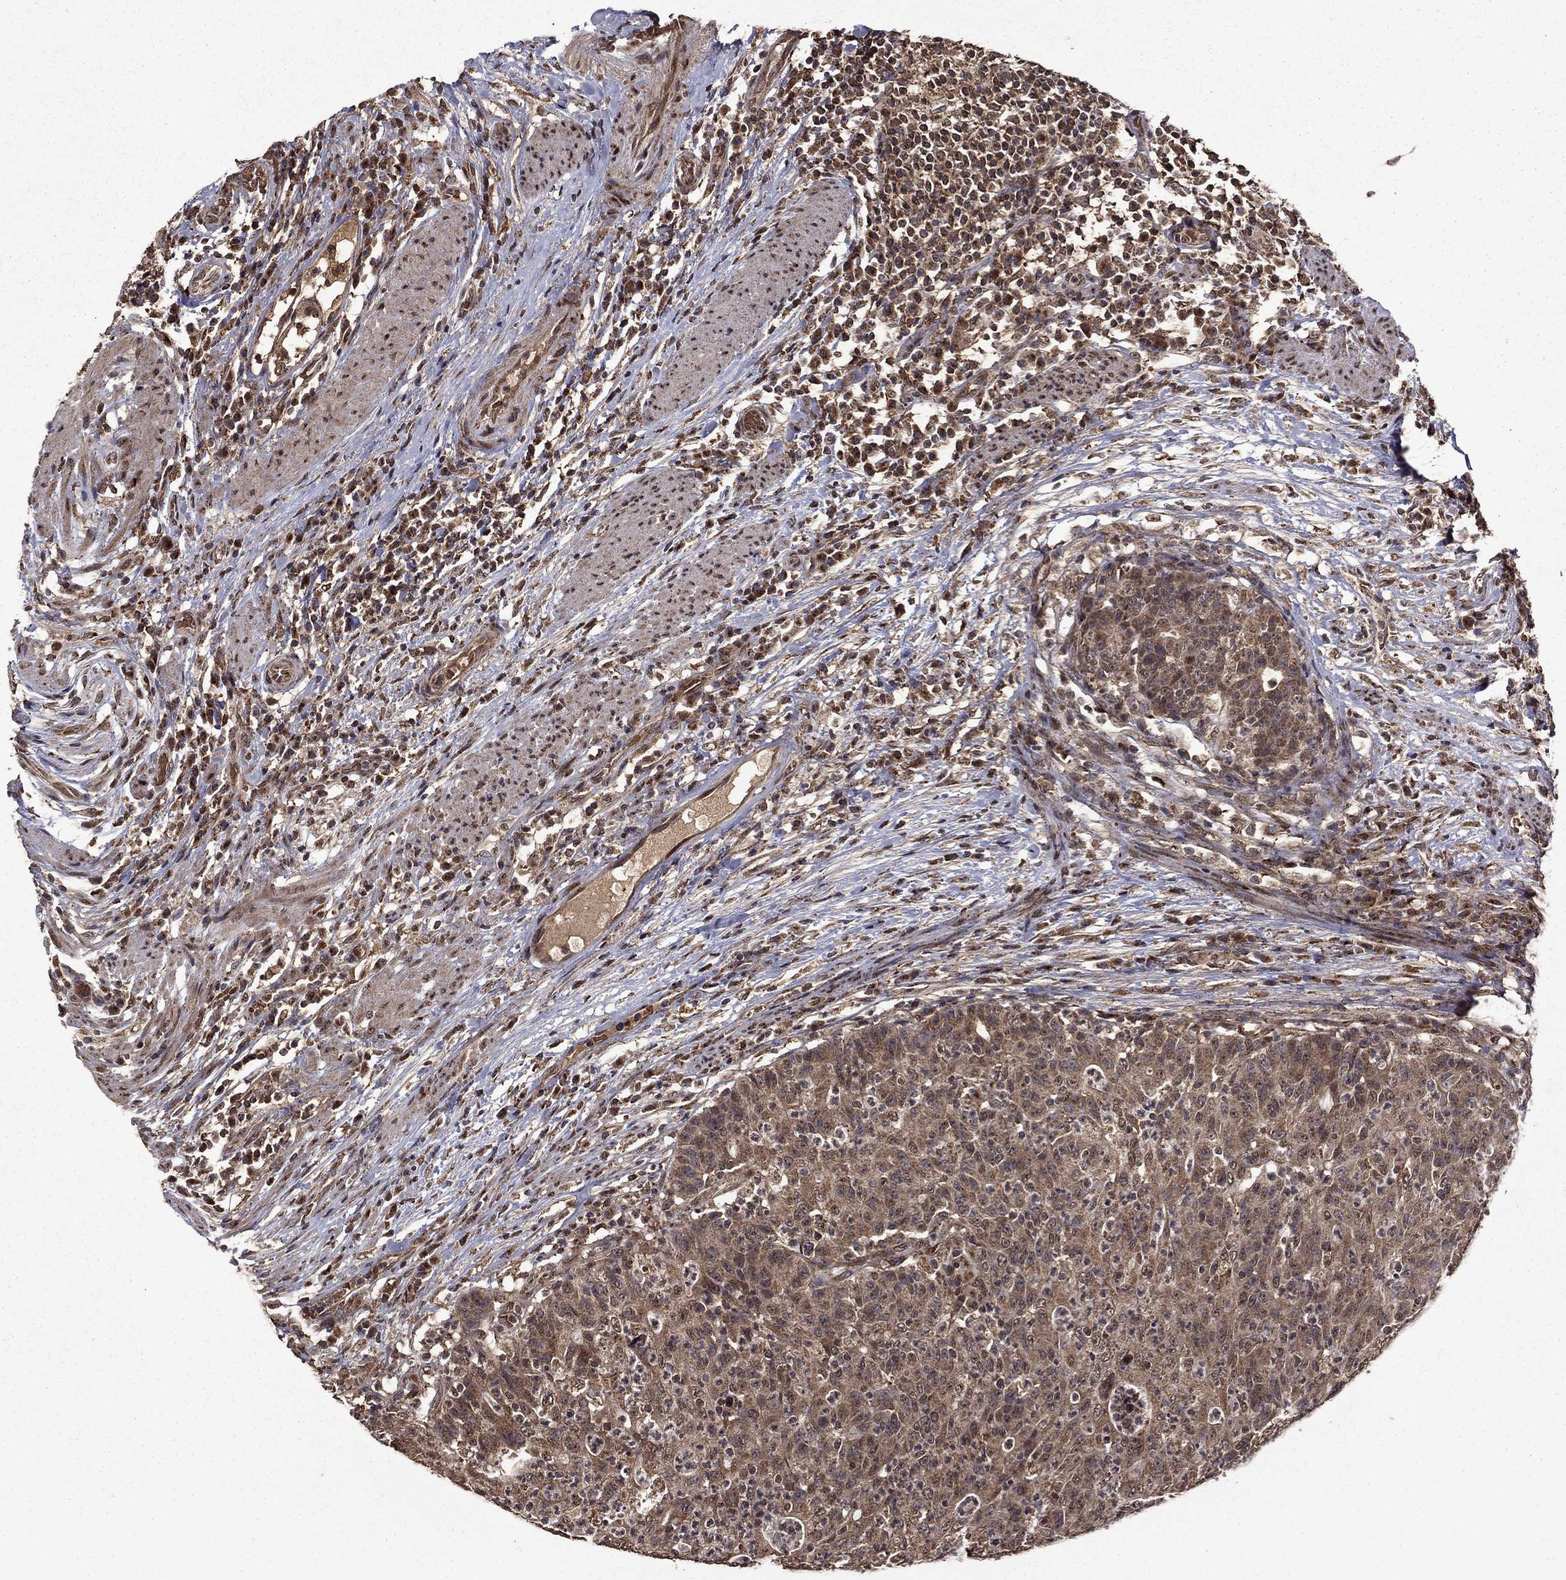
{"staining": {"intensity": "moderate", "quantity": "25%-75%", "location": "cytoplasmic/membranous"}, "tissue": "colorectal cancer", "cell_type": "Tumor cells", "image_type": "cancer", "snomed": [{"axis": "morphology", "description": "Adenocarcinoma, NOS"}, {"axis": "topography", "description": "Colon"}], "caption": "IHC histopathology image of neoplastic tissue: colorectal cancer stained using immunohistochemistry displays medium levels of moderate protein expression localized specifically in the cytoplasmic/membranous of tumor cells, appearing as a cytoplasmic/membranous brown color.", "gene": "ITM2B", "patient": {"sex": "male", "age": 70}}